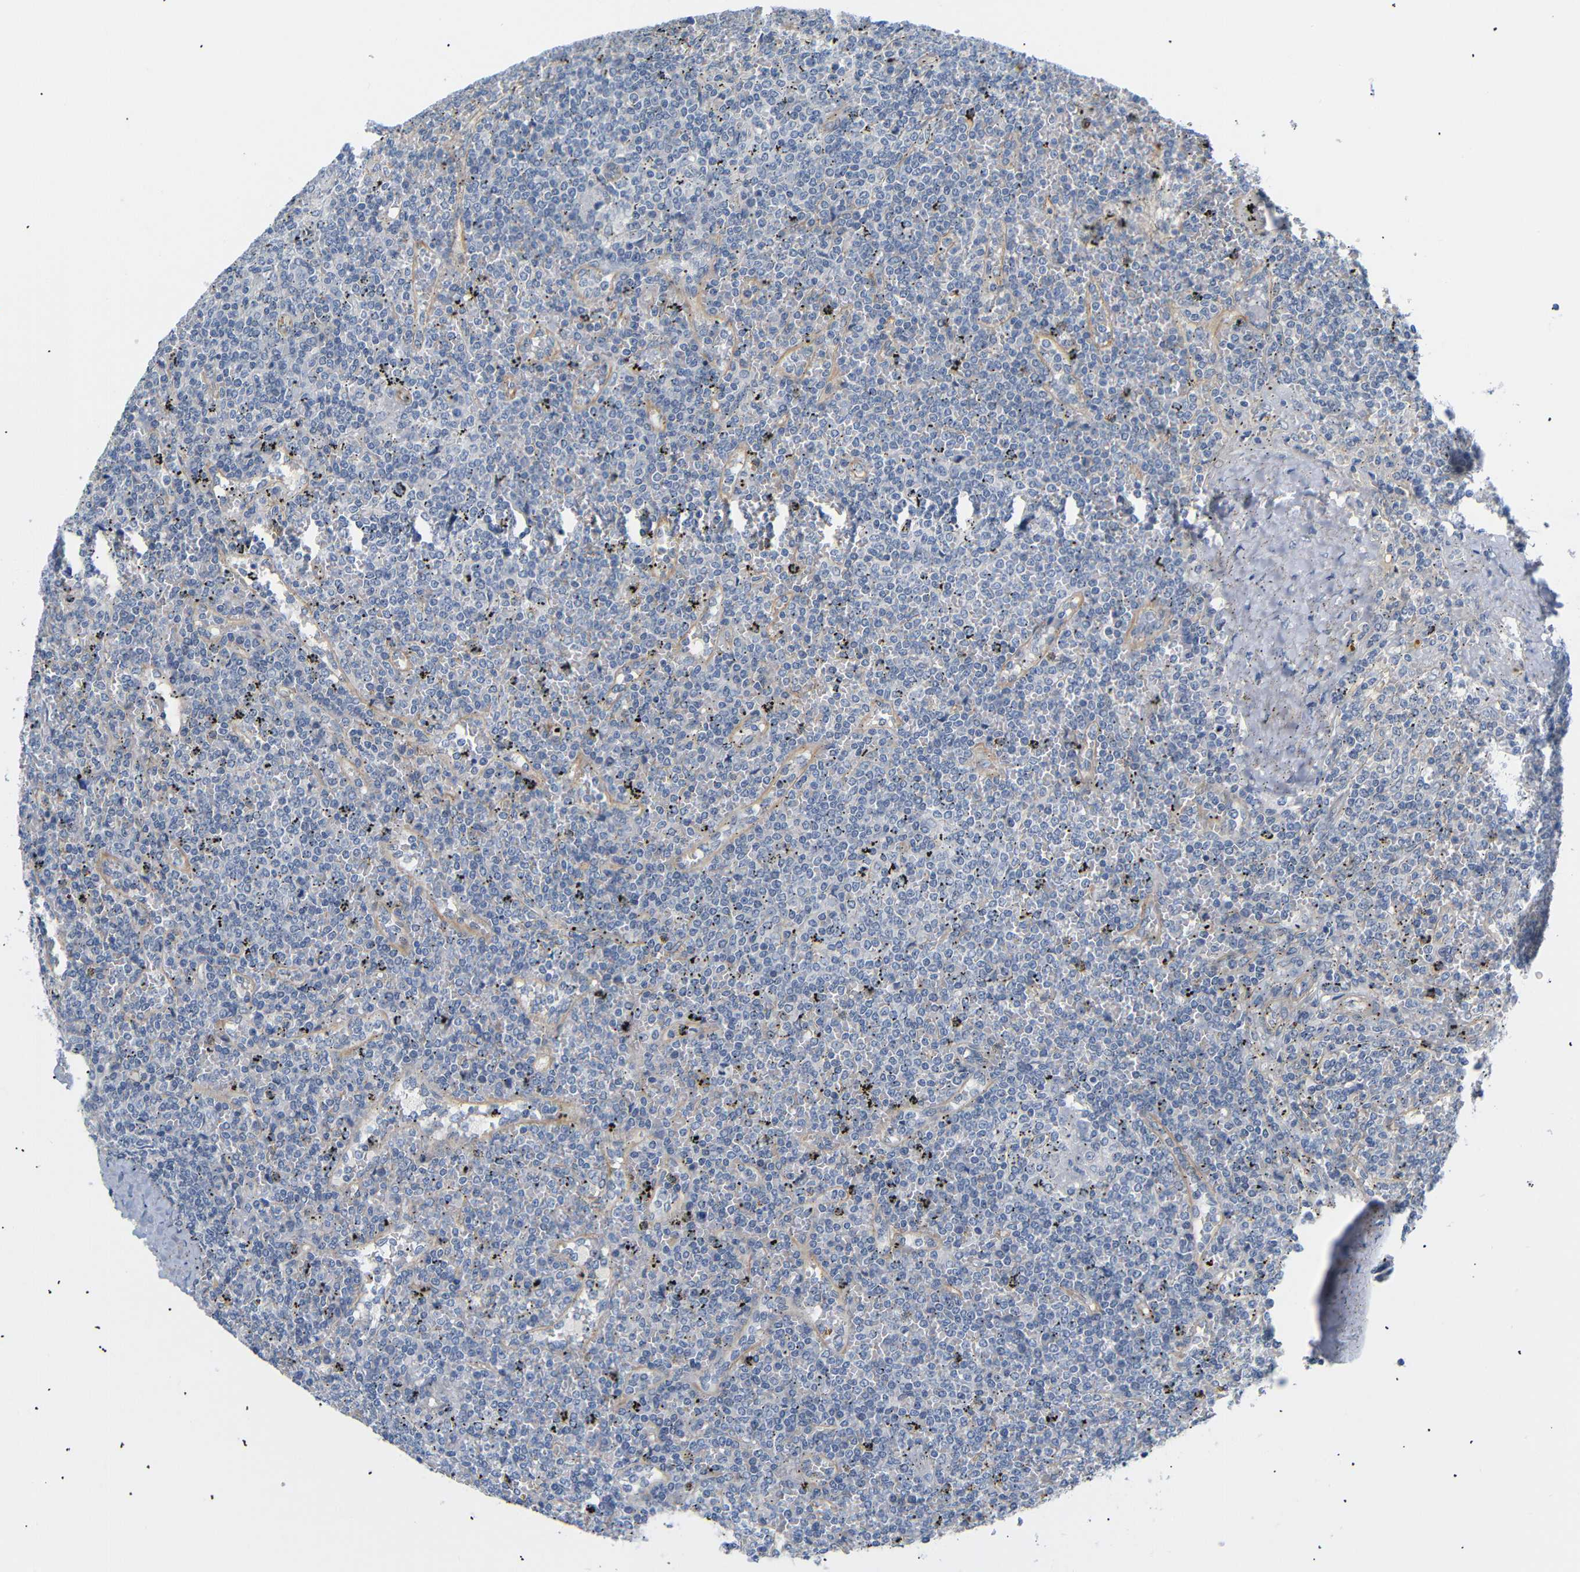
{"staining": {"intensity": "negative", "quantity": "none", "location": "none"}, "tissue": "lymphoma", "cell_type": "Tumor cells", "image_type": "cancer", "snomed": [{"axis": "morphology", "description": "Malignant lymphoma, non-Hodgkin's type, Low grade"}, {"axis": "topography", "description": "Spleen"}], "caption": "Low-grade malignant lymphoma, non-Hodgkin's type was stained to show a protein in brown. There is no significant expression in tumor cells. (Brightfield microscopy of DAB (3,3'-diaminobenzidine) immunohistochemistry at high magnification).", "gene": "STMN3", "patient": {"sex": "female", "age": 19}}